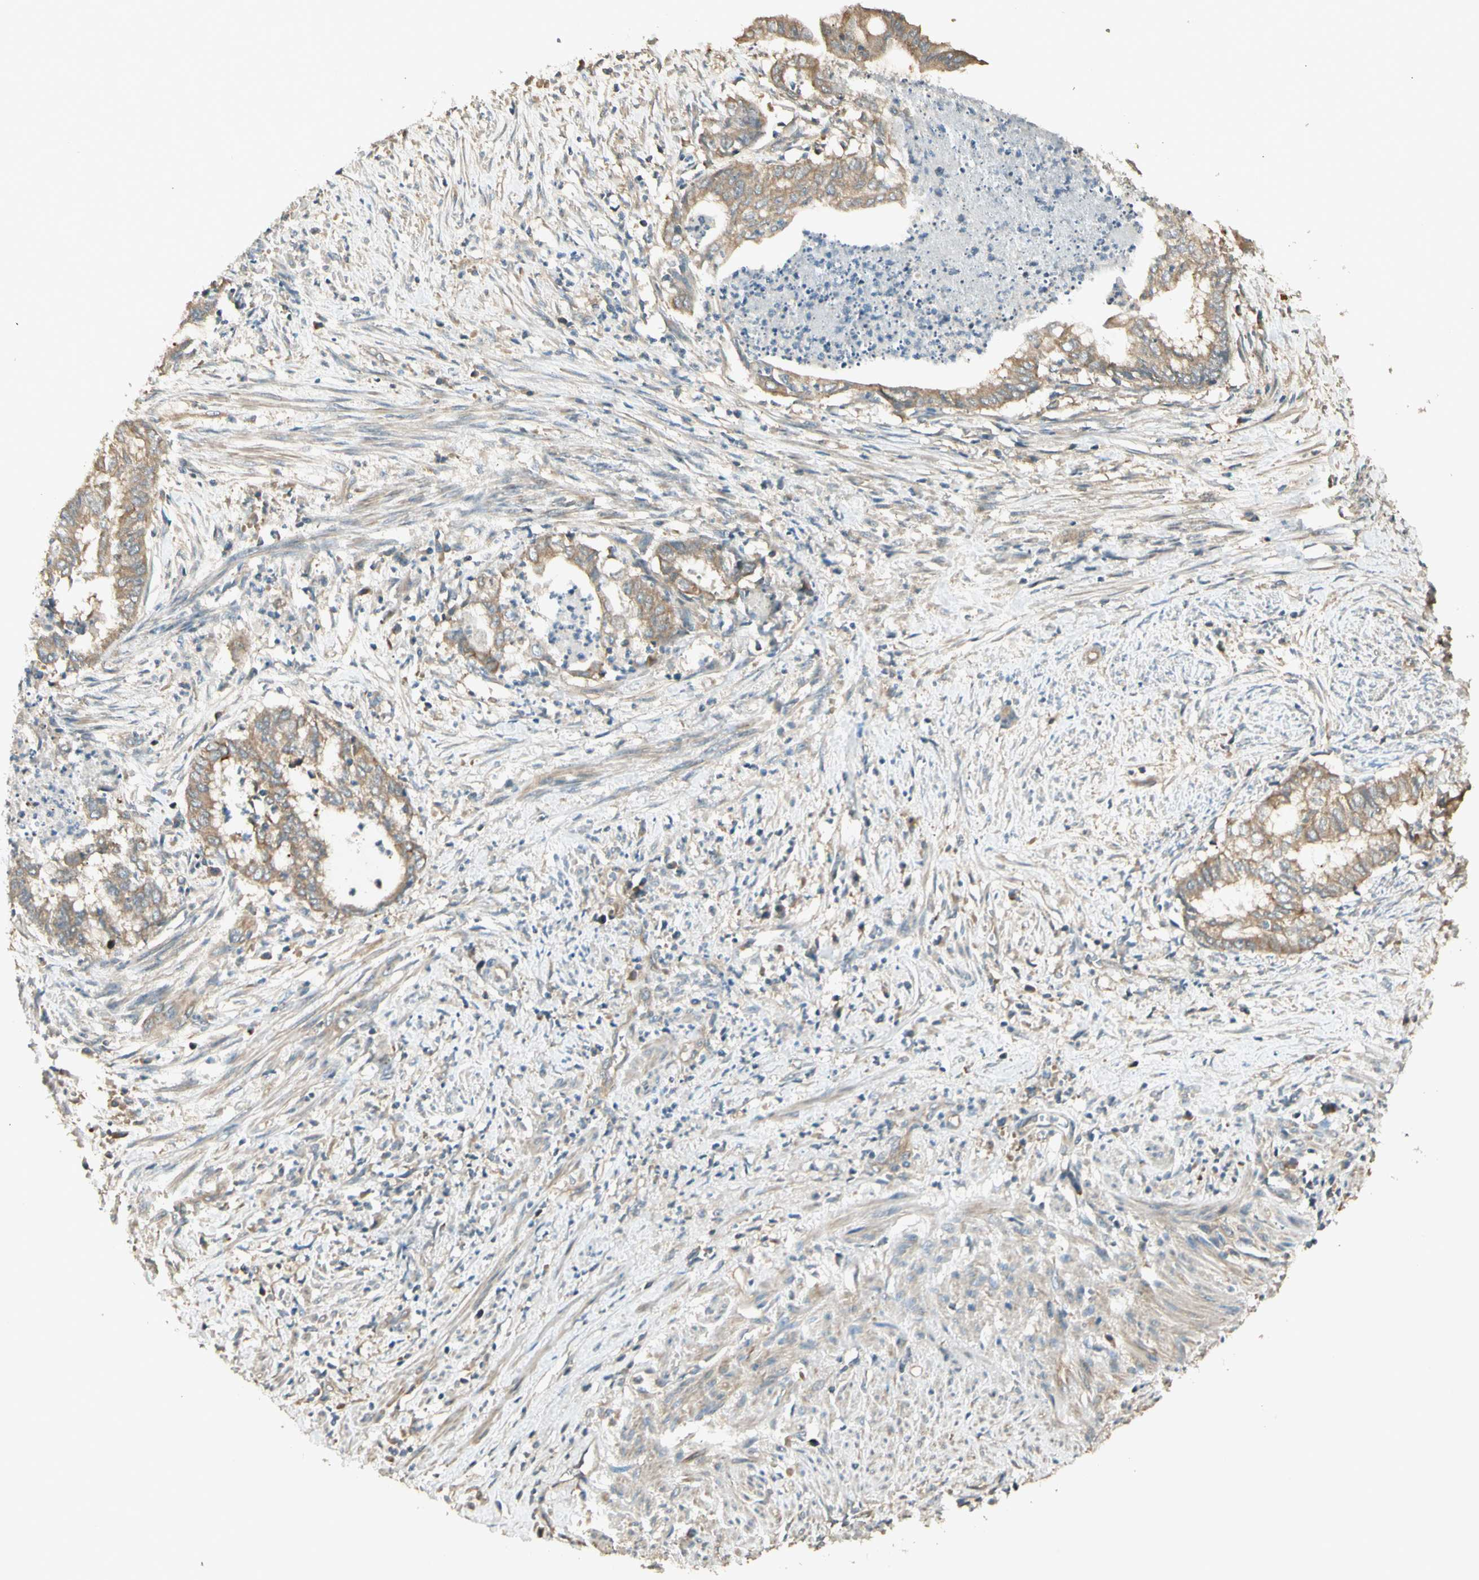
{"staining": {"intensity": "weak", "quantity": ">75%", "location": "cytoplasmic/membranous"}, "tissue": "endometrial cancer", "cell_type": "Tumor cells", "image_type": "cancer", "snomed": [{"axis": "morphology", "description": "Necrosis, NOS"}, {"axis": "morphology", "description": "Adenocarcinoma, NOS"}, {"axis": "topography", "description": "Endometrium"}], "caption": "The histopathology image demonstrates immunohistochemical staining of endometrial cancer. There is weak cytoplasmic/membranous expression is present in approximately >75% of tumor cells.", "gene": "PFDN5", "patient": {"sex": "female", "age": 79}}